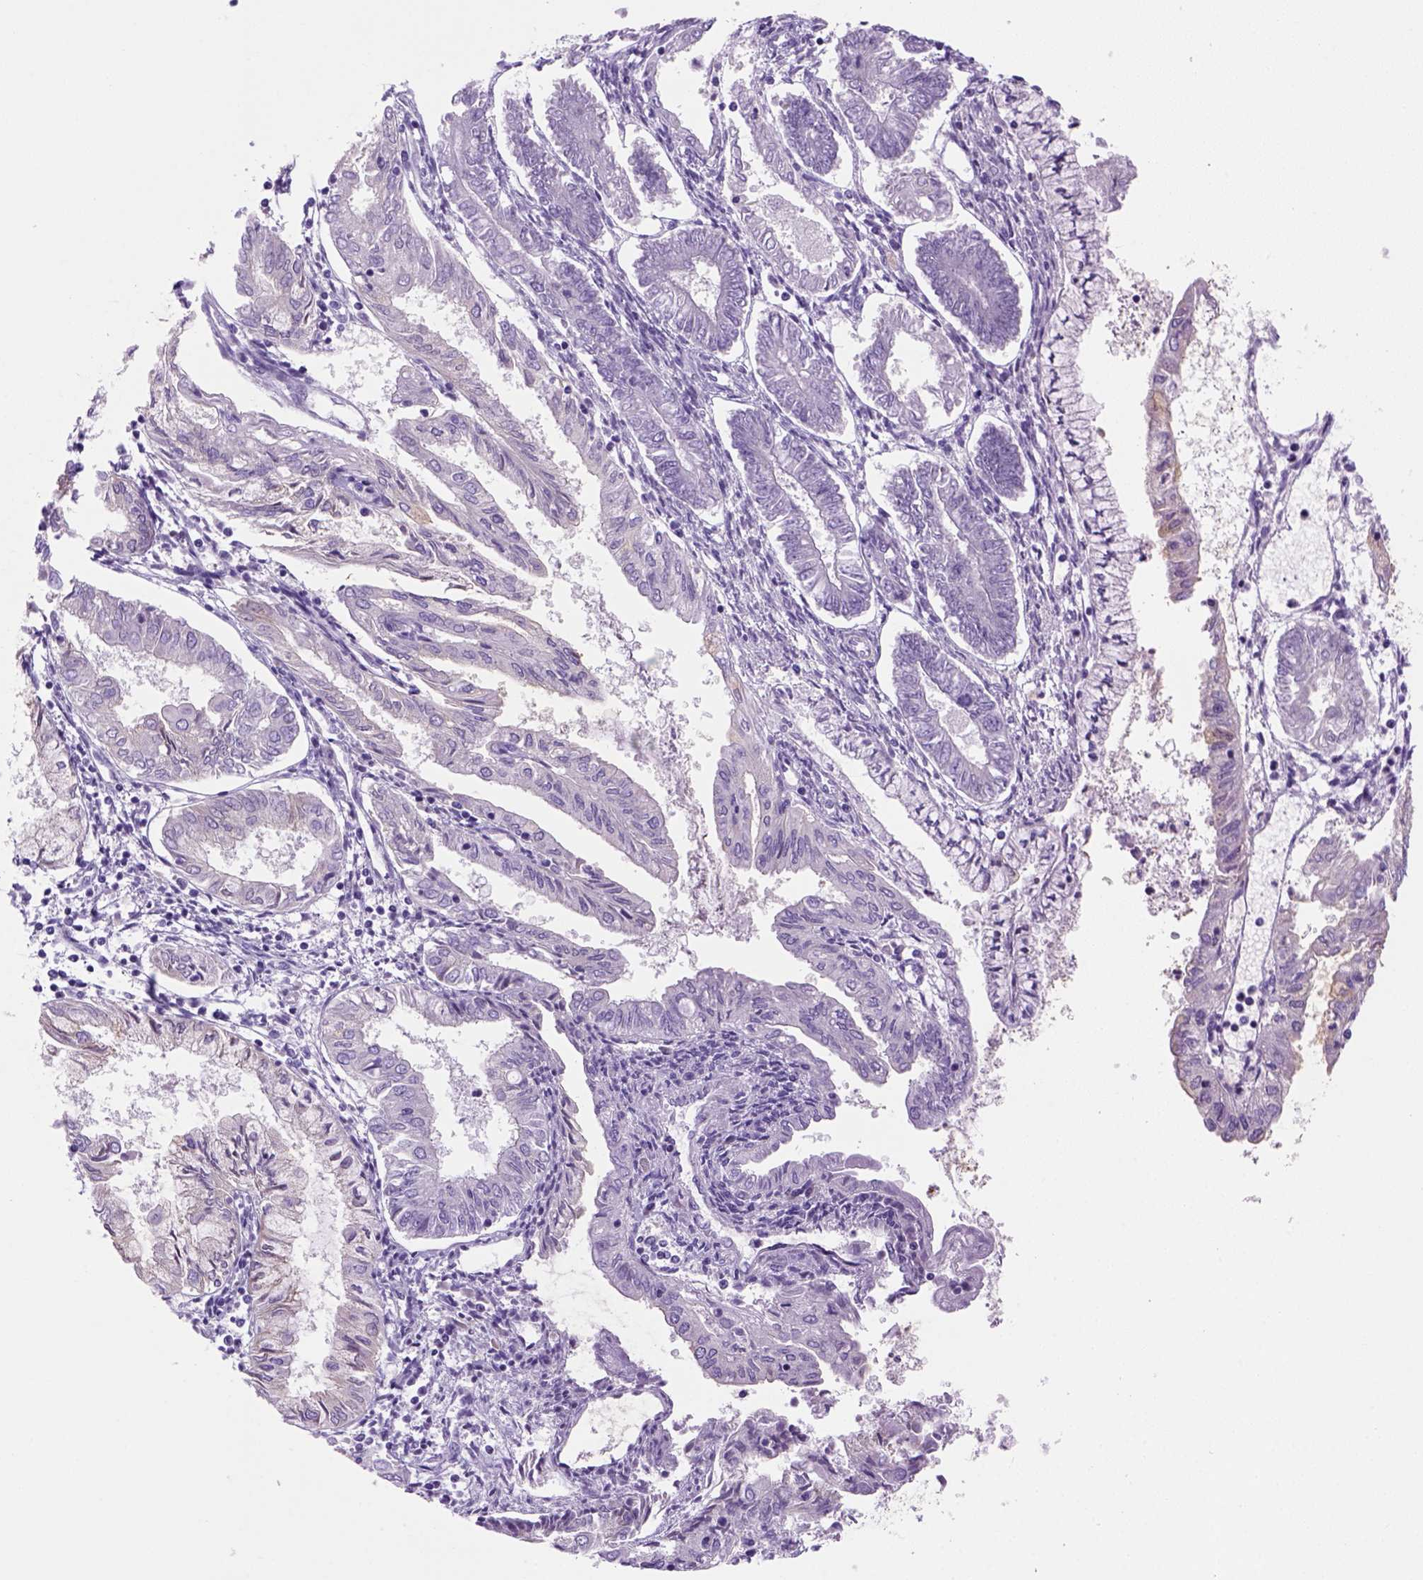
{"staining": {"intensity": "negative", "quantity": "none", "location": "none"}, "tissue": "endometrial cancer", "cell_type": "Tumor cells", "image_type": "cancer", "snomed": [{"axis": "morphology", "description": "Adenocarcinoma, NOS"}, {"axis": "topography", "description": "Endometrium"}], "caption": "A high-resolution image shows immunohistochemistry staining of adenocarcinoma (endometrial), which demonstrates no significant expression in tumor cells.", "gene": "DNAH11", "patient": {"sex": "female", "age": 68}}